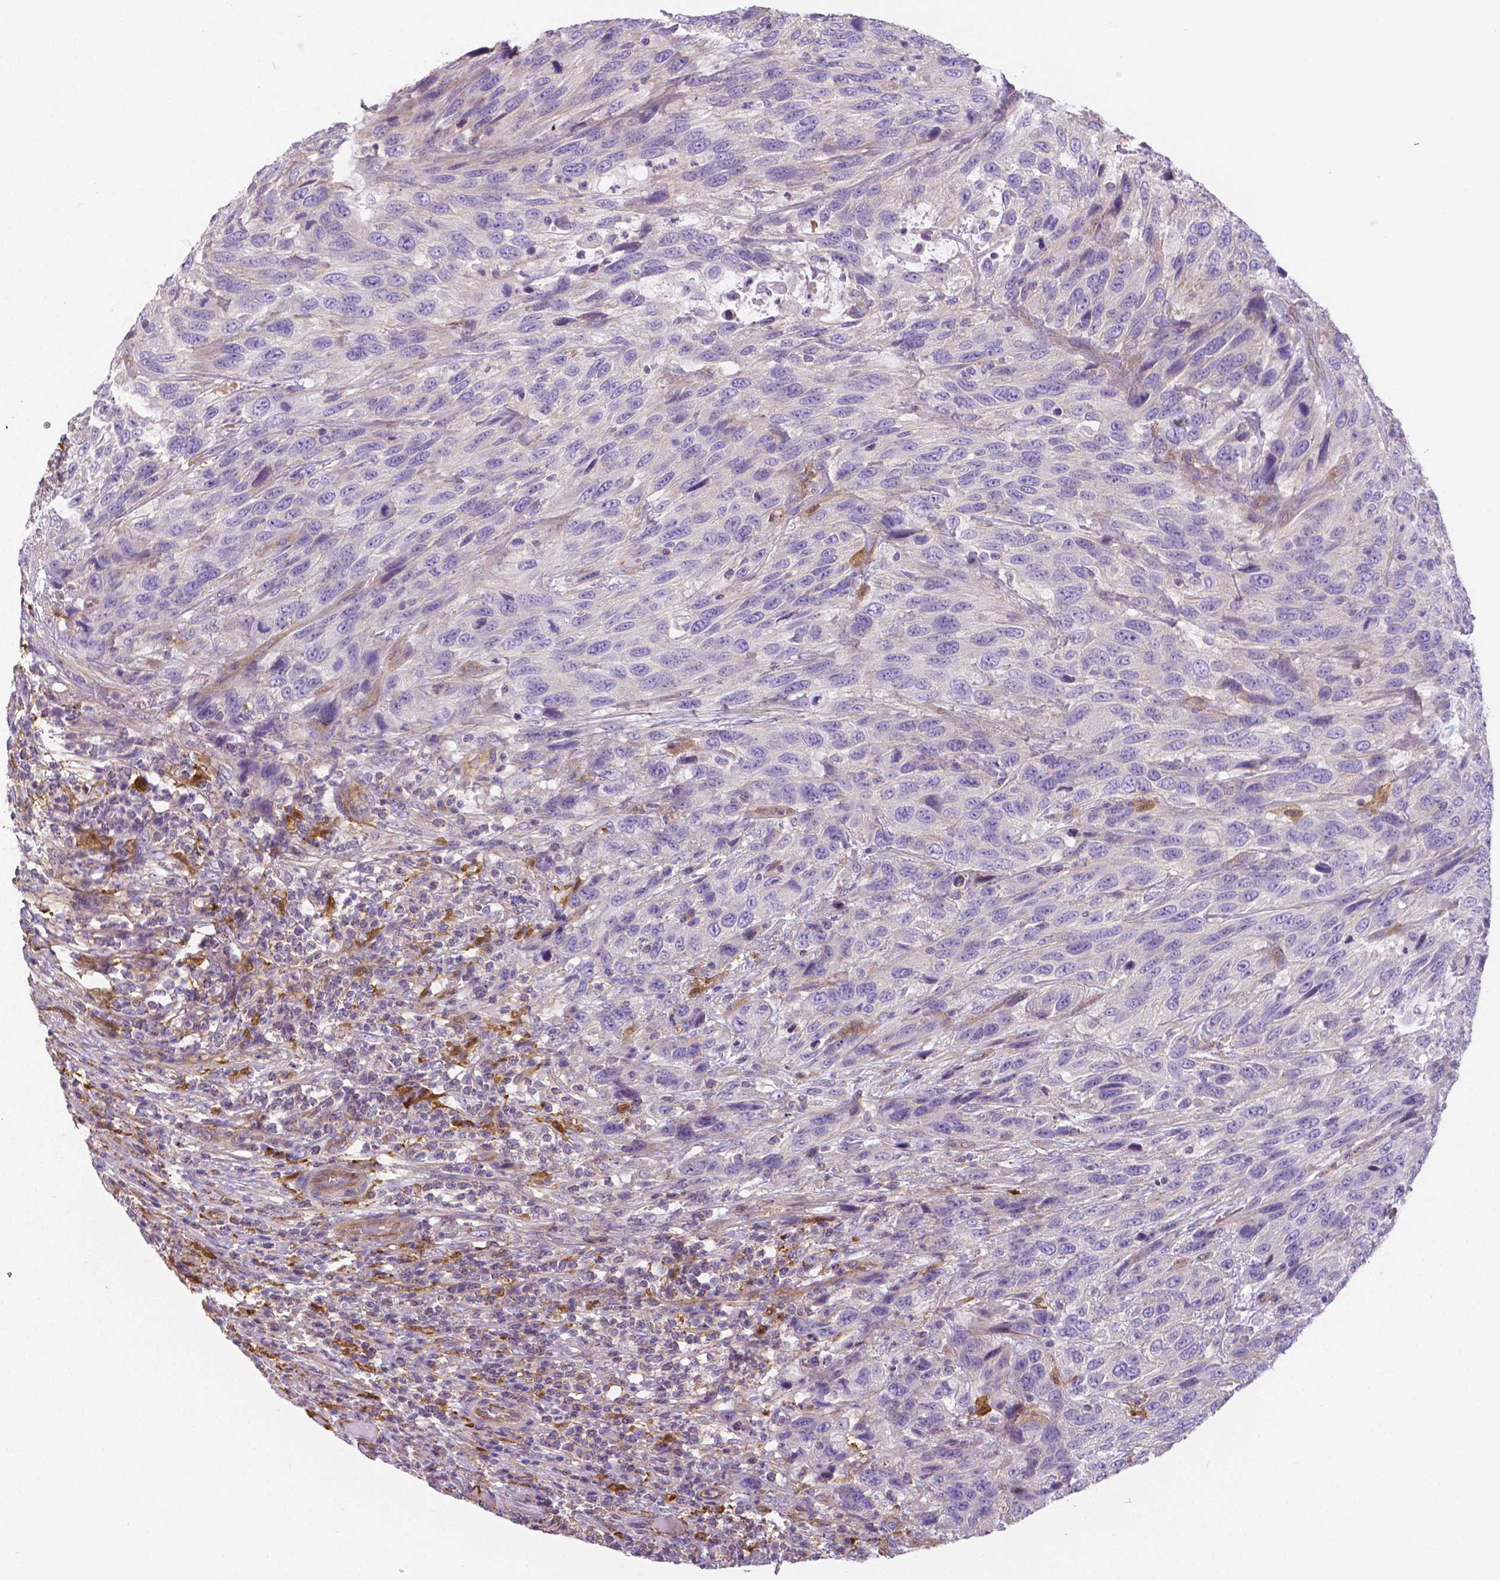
{"staining": {"intensity": "negative", "quantity": "none", "location": "none"}, "tissue": "urothelial cancer", "cell_type": "Tumor cells", "image_type": "cancer", "snomed": [{"axis": "morphology", "description": "Urothelial carcinoma, High grade"}, {"axis": "topography", "description": "Urinary bladder"}], "caption": "Immunohistochemistry micrograph of neoplastic tissue: human urothelial carcinoma (high-grade) stained with DAB reveals no significant protein expression in tumor cells.", "gene": "CRMP1", "patient": {"sex": "female", "age": 70}}